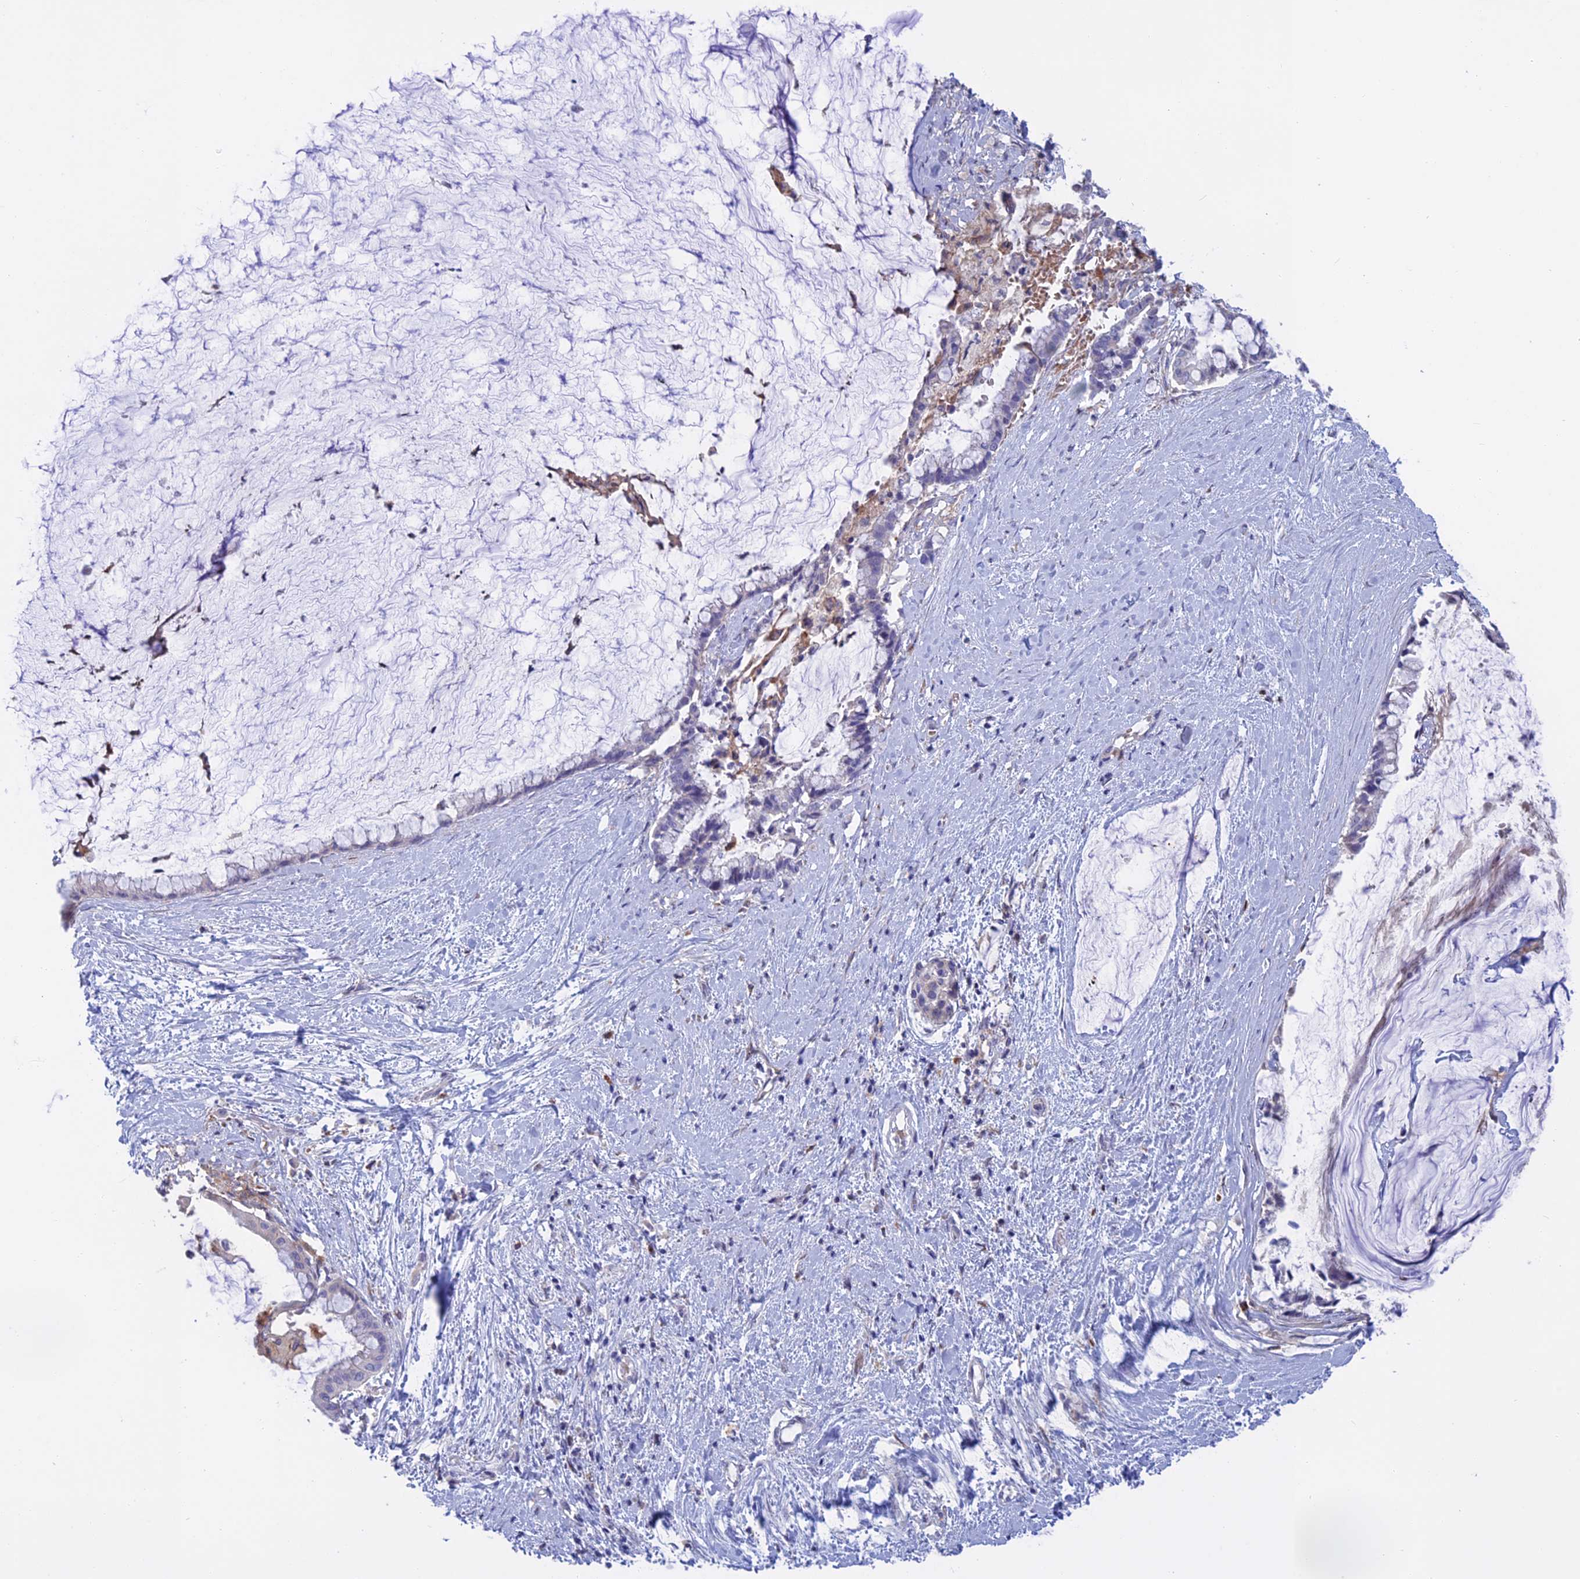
{"staining": {"intensity": "negative", "quantity": "none", "location": "none"}, "tissue": "pancreatic cancer", "cell_type": "Tumor cells", "image_type": "cancer", "snomed": [{"axis": "morphology", "description": "Adenocarcinoma, NOS"}, {"axis": "topography", "description": "Pancreas"}], "caption": "There is no significant positivity in tumor cells of adenocarcinoma (pancreatic).", "gene": "SLC2A6", "patient": {"sex": "male", "age": 41}}